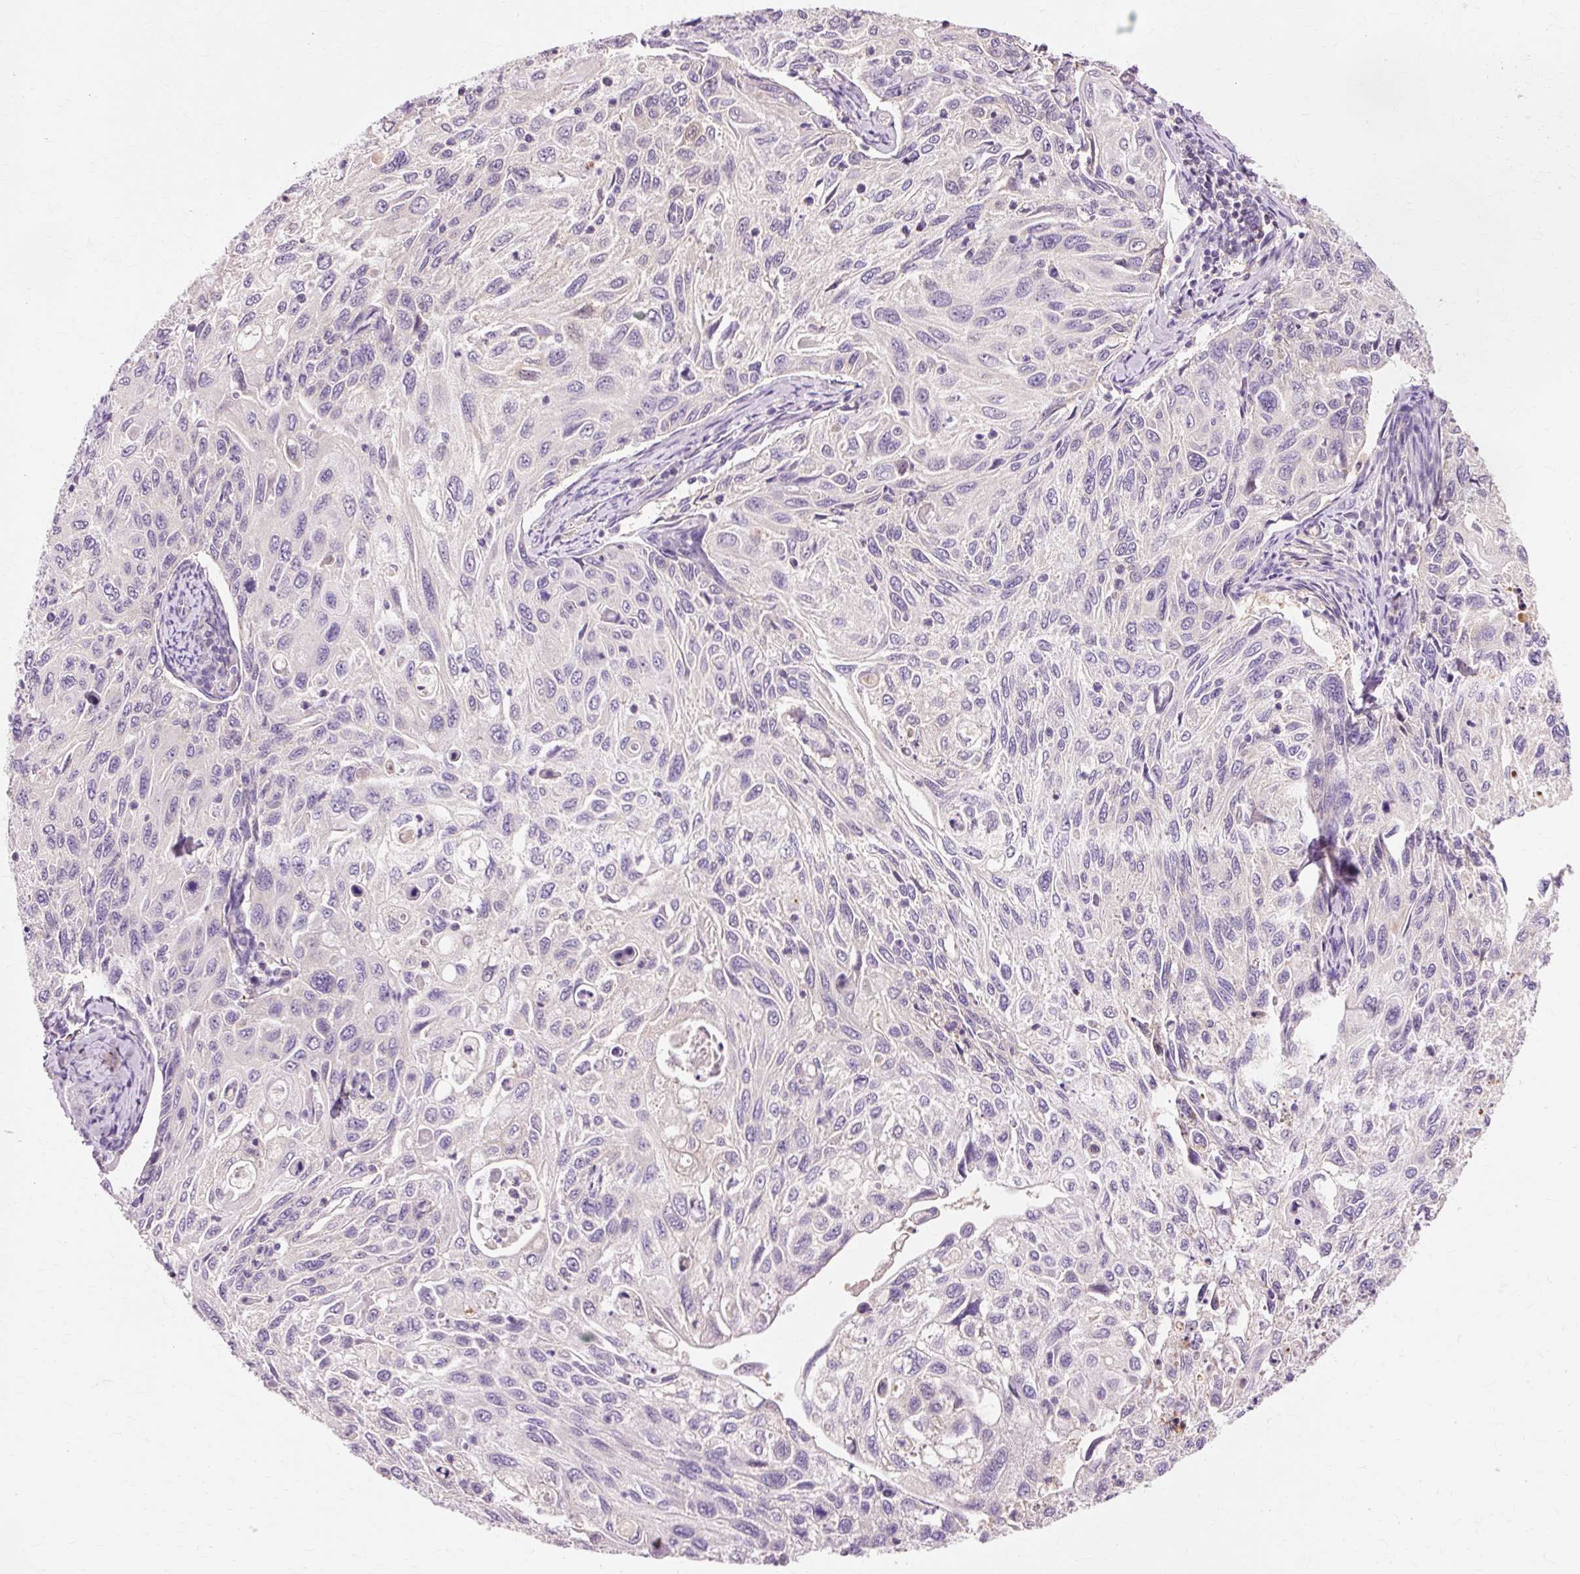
{"staining": {"intensity": "negative", "quantity": "none", "location": "none"}, "tissue": "cervical cancer", "cell_type": "Tumor cells", "image_type": "cancer", "snomed": [{"axis": "morphology", "description": "Squamous cell carcinoma, NOS"}, {"axis": "topography", "description": "Cervix"}], "caption": "Micrograph shows no significant protein positivity in tumor cells of squamous cell carcinoma (cervical).", "gene": "VN1R2", "patient": {"sex": "female", "age": 70}}